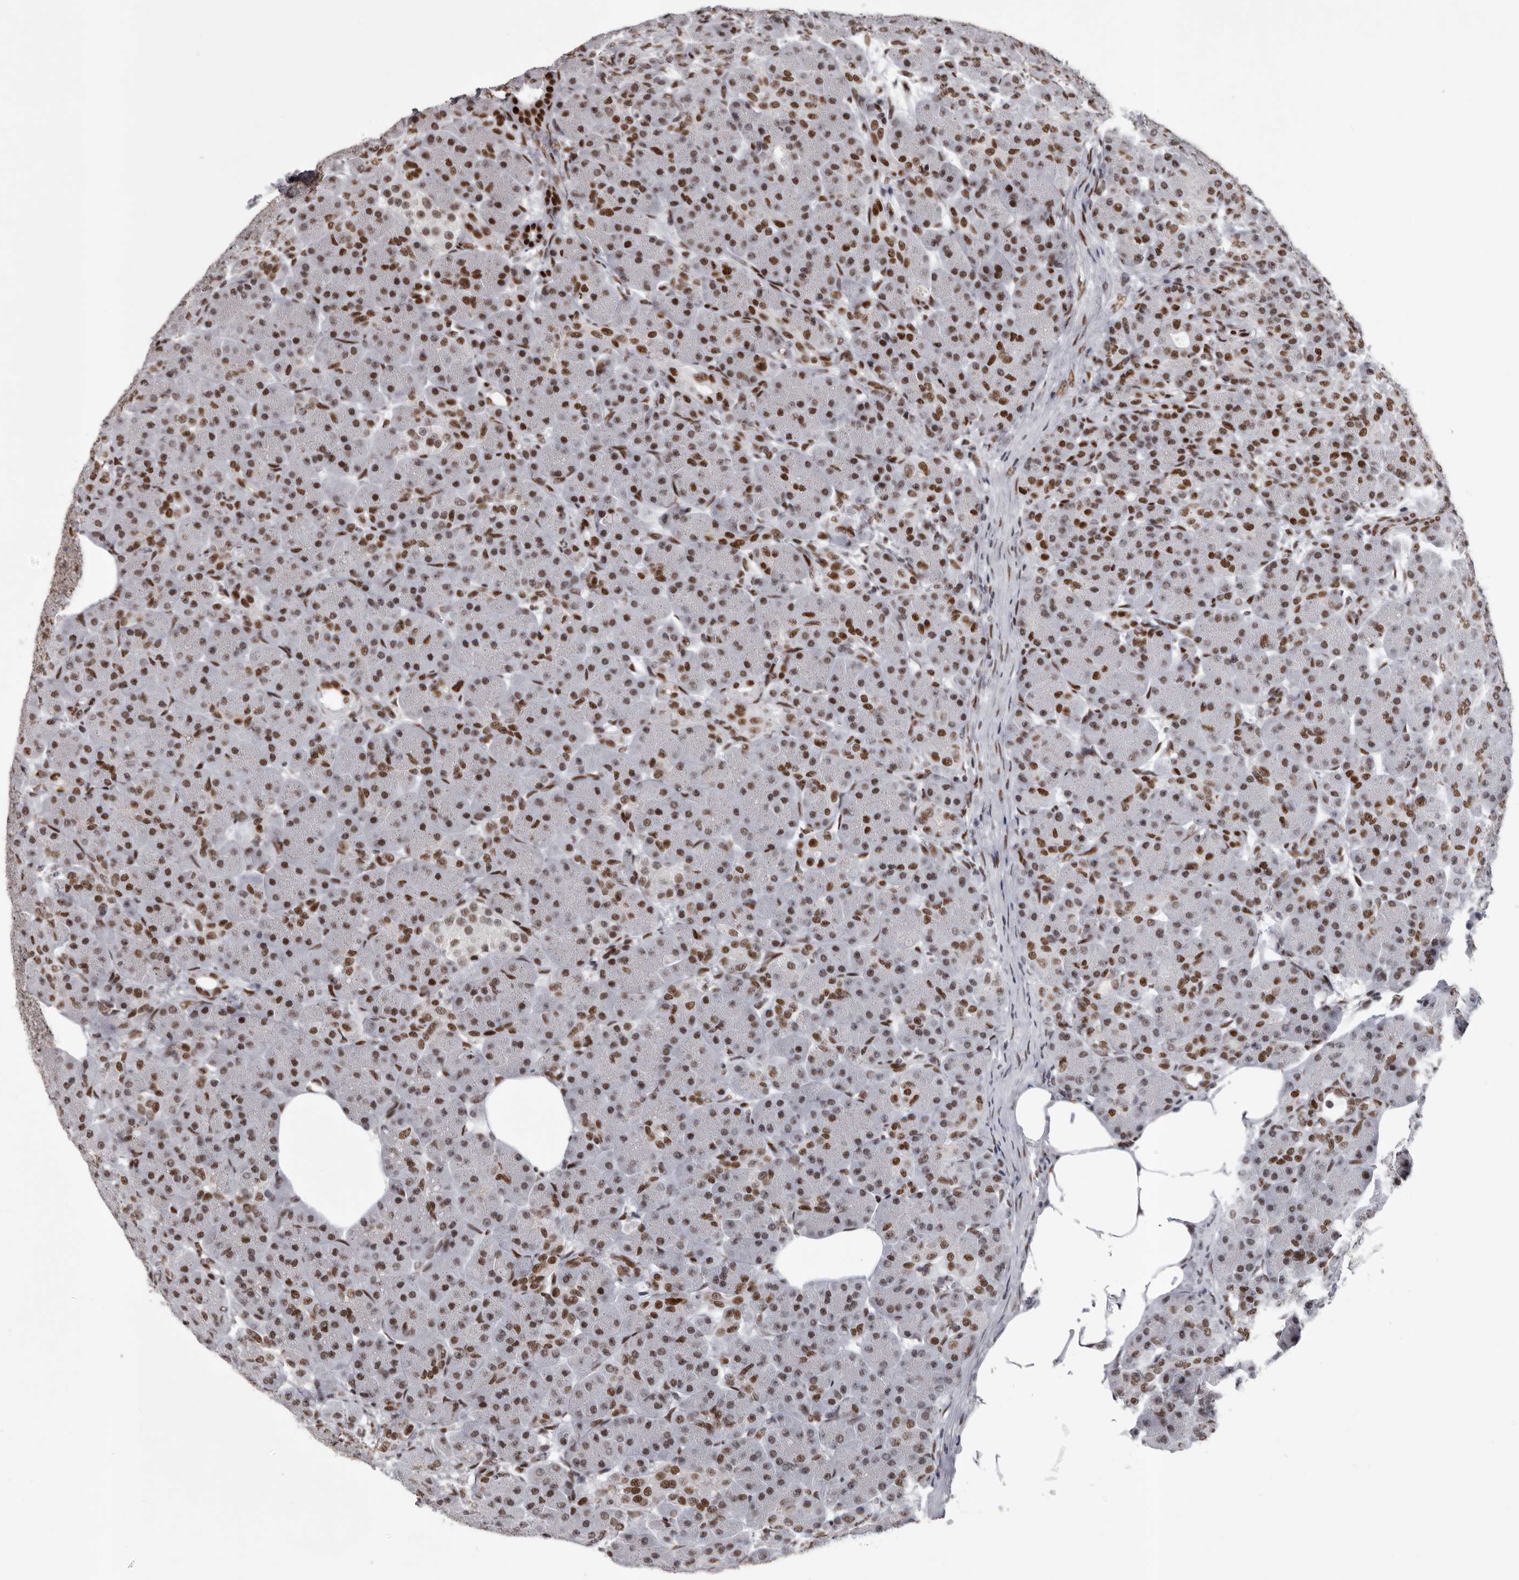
{"staining": {"intensity": "strong", "quantity": "25%-75%", "location": "nuclear"}, "tissue": "pancreas", "cell_type": "Exocrine glandular cells", "image_type": "normal", "snomed": [{"axis": "morphology", "description": "Normal tissue, NOS"}, {"axis": "topography", "description": "Pancreas"}], "caption": "Immunohistochemistry photomicrograph of unremarkable human pancreas stained for a protein (brown), which exhibits high levels of strong nuclear staining in approximately 25%-75% of exocrine glandular cells.", "gene": "NUMA1", "patient": {"sex": "male", "age": 63}}